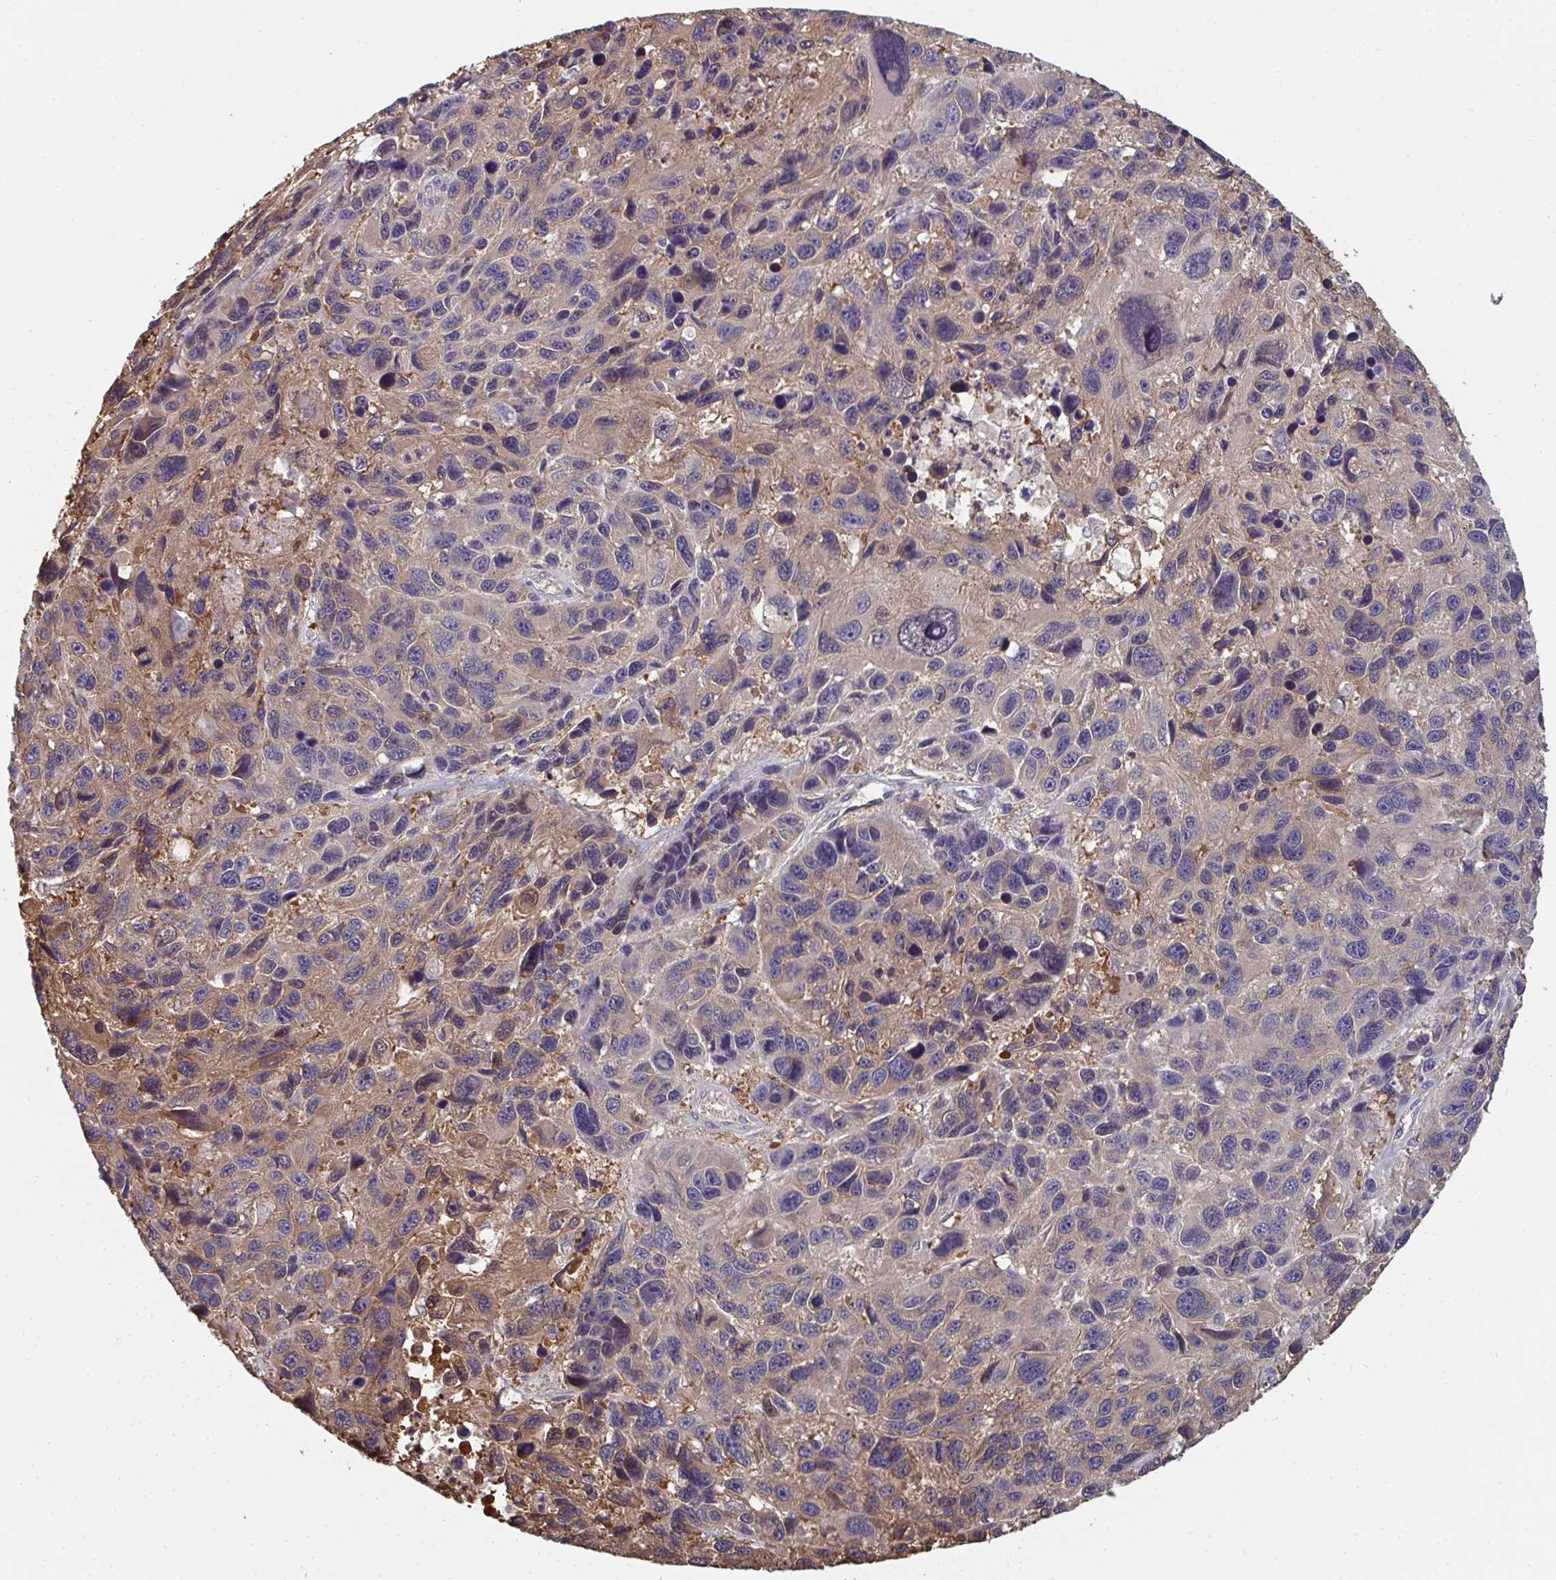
{"staining": {"intensity": "moderate", "quantity": "<25%", "location": "cytoplasmic/membranous,nuclear"}, "tissue": "melanoma", "cell_type": "Tumor cells", "image_type": "cancer", "snomed": [{"axis": "morphology", "description": "Malignant melanoma, NOS"}, {"axis": "topography", "description": "Skin"}], "caption": "Melanoma stained with a protein marker shows moderate staining in tumor cells.", "gene": "TTC9C", "patient": {"sex": "male", "age": 53}}